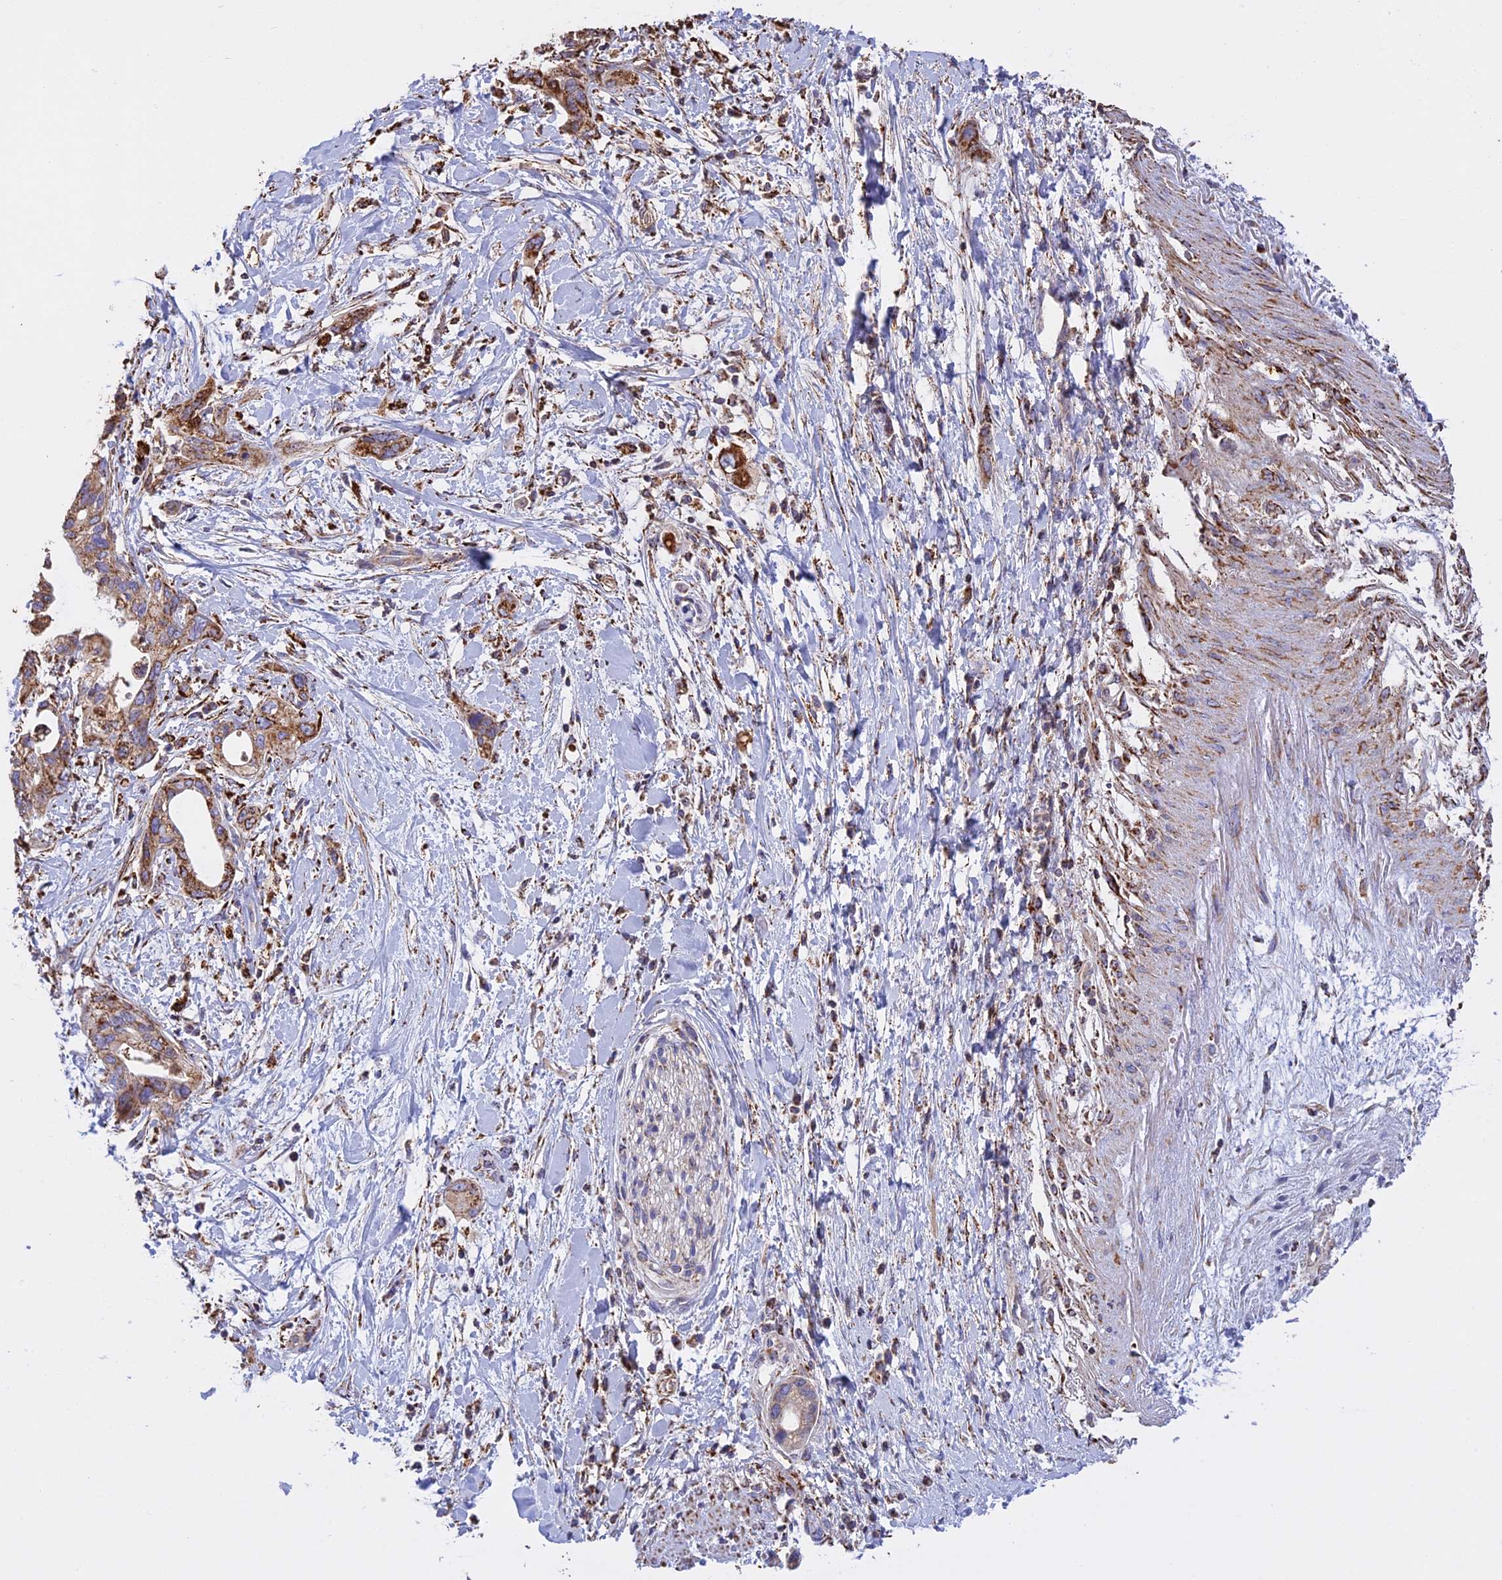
{"staining": {"intensity": "moderate", "quantity": ">75%", "location": "cytoplasmic/membranous"}, "tissue": "pancreatic cancer", "cell_type": "Tumor cells", "image_type": "cancer", "snomed": [{"axis": "morphology", "description": "Normal tissue, NOS"}, {"axis": "morphology", "description": "Adenocarcinoma, NOS"}, {"axis": "topography", "description": "Pancreas"}, {"axis": "topography", "description": "Peripheral nerve tissue"}], "caption": "Protein staining by IHC shows moderate cytoplasmic/membranous positivity in approximately >75% of tumor cells in pancreatic adenocarcinoma.", "gene": "KCNG1", "patient": {"sex": "male", "age": 59}}